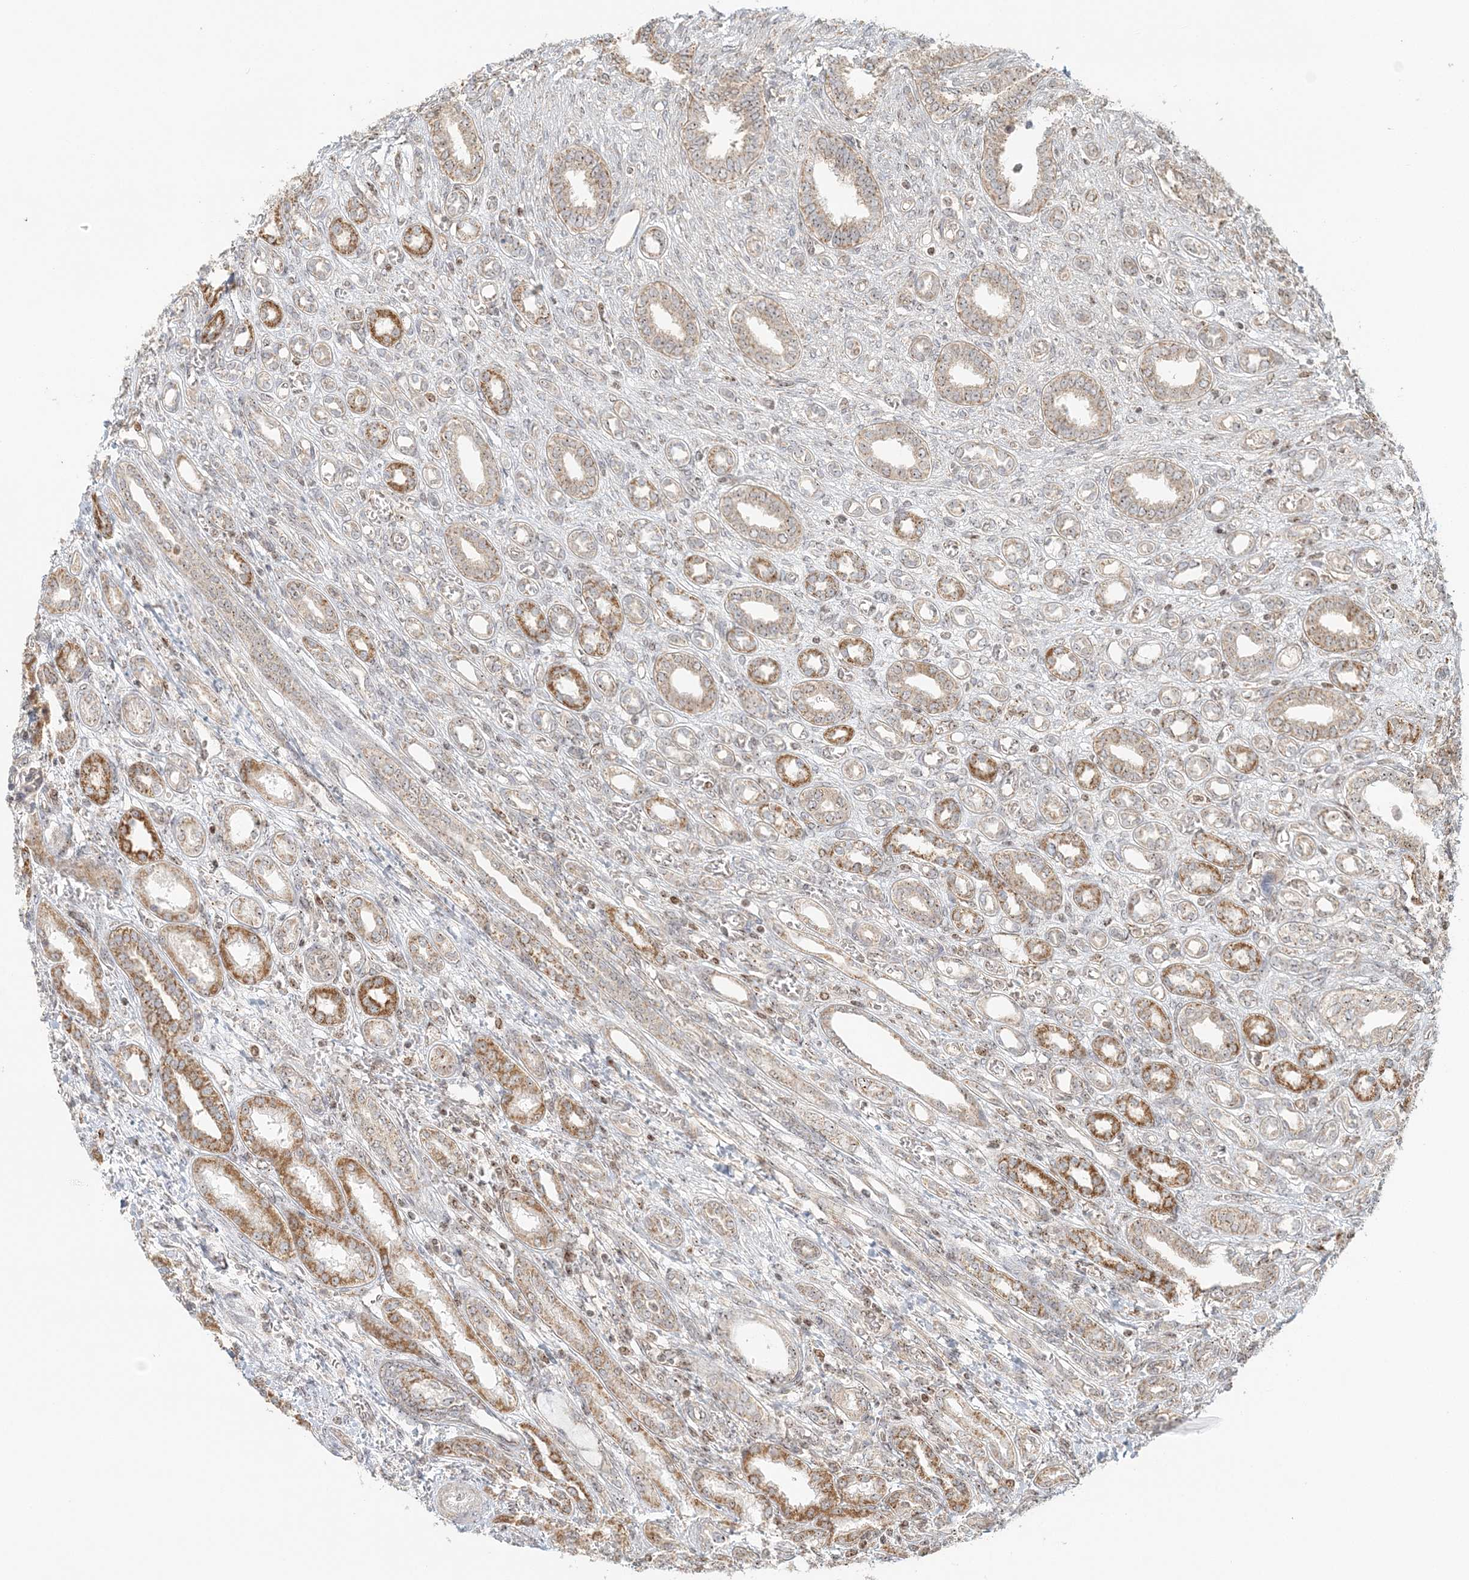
{"staining": {"intensity": "moderate", "quantity": "25%-75%", "location": "nuclear"}, "tissue": "kidney", "cell_type": "Cells in glomeruli", "image_type": "normal", "snomed": [{"axis": "morphology", "description": "Normal tissue, NOS"}, {"axis": "morphology", "description": "Neoplasm, malignant, NOS"}, {"axis": "topography", "description": "Kidney"}], "caption": "An image showing moderate nuclear staining in approximately 25%-75% of cells in glomeruli in benign kidney, as visualized by brown immunohistochemical staining.", "gene": "UBE2F", "patient": {"sex": "female", "age": 1}}